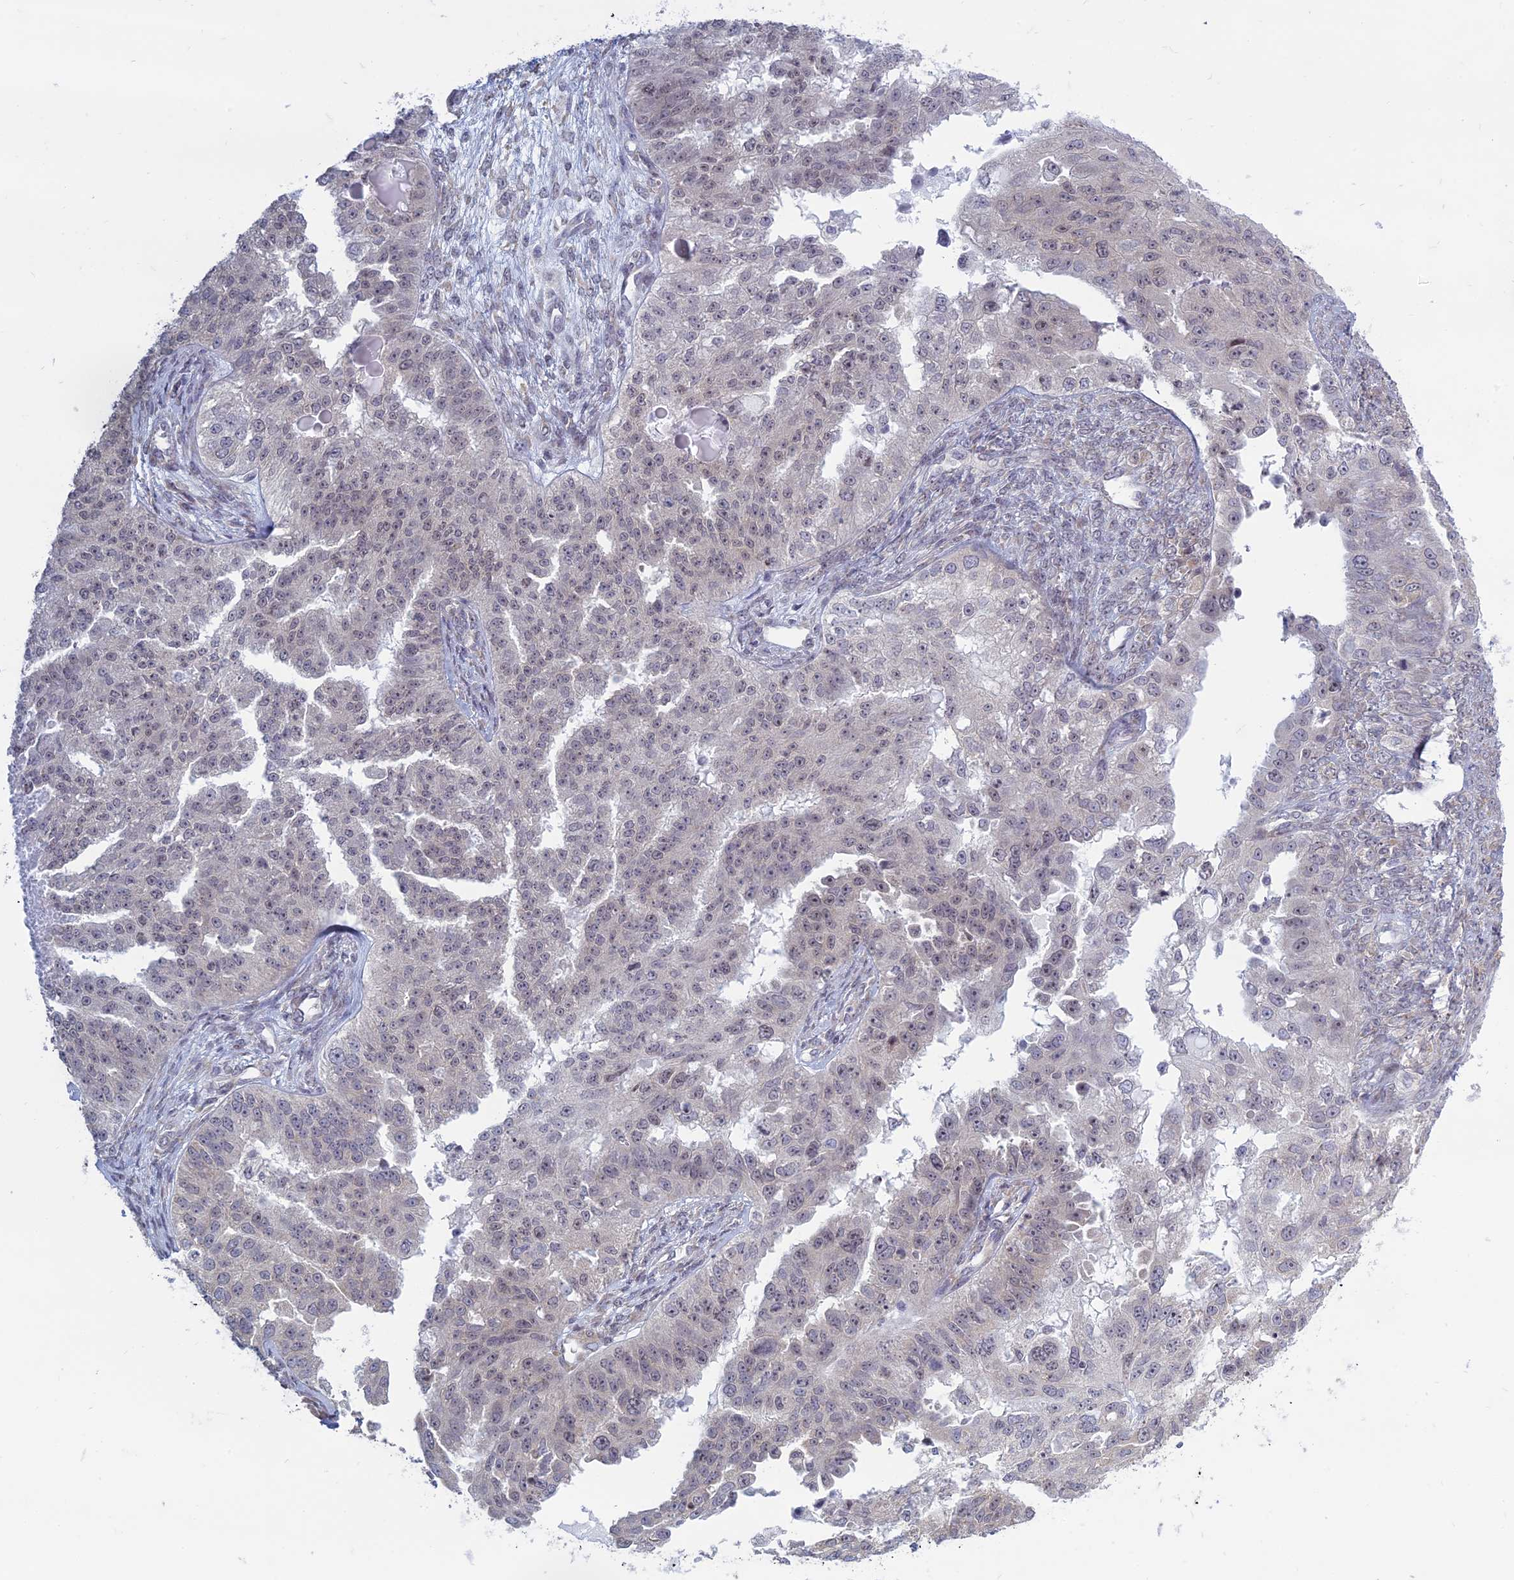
{"staining": {"intensity": "weak", "quantity": "<25%", "location": "nuclear"}, "tissue": "ovarian cancer", "cell_type": "Tumor cells", "image_type": "cancer", "snomed": [{"axis": "morphology", "description": "Cystadenocarcinoma, serous, NOS"}, {"axis": "topography", "description": "Ovary"}], "caption": "The image reveals no staining of tumor cells in serous cystadenocarcinoma (ovarian).", "gene": "RPS19BP1", "patient": {"sex": "female", "age": 58}}